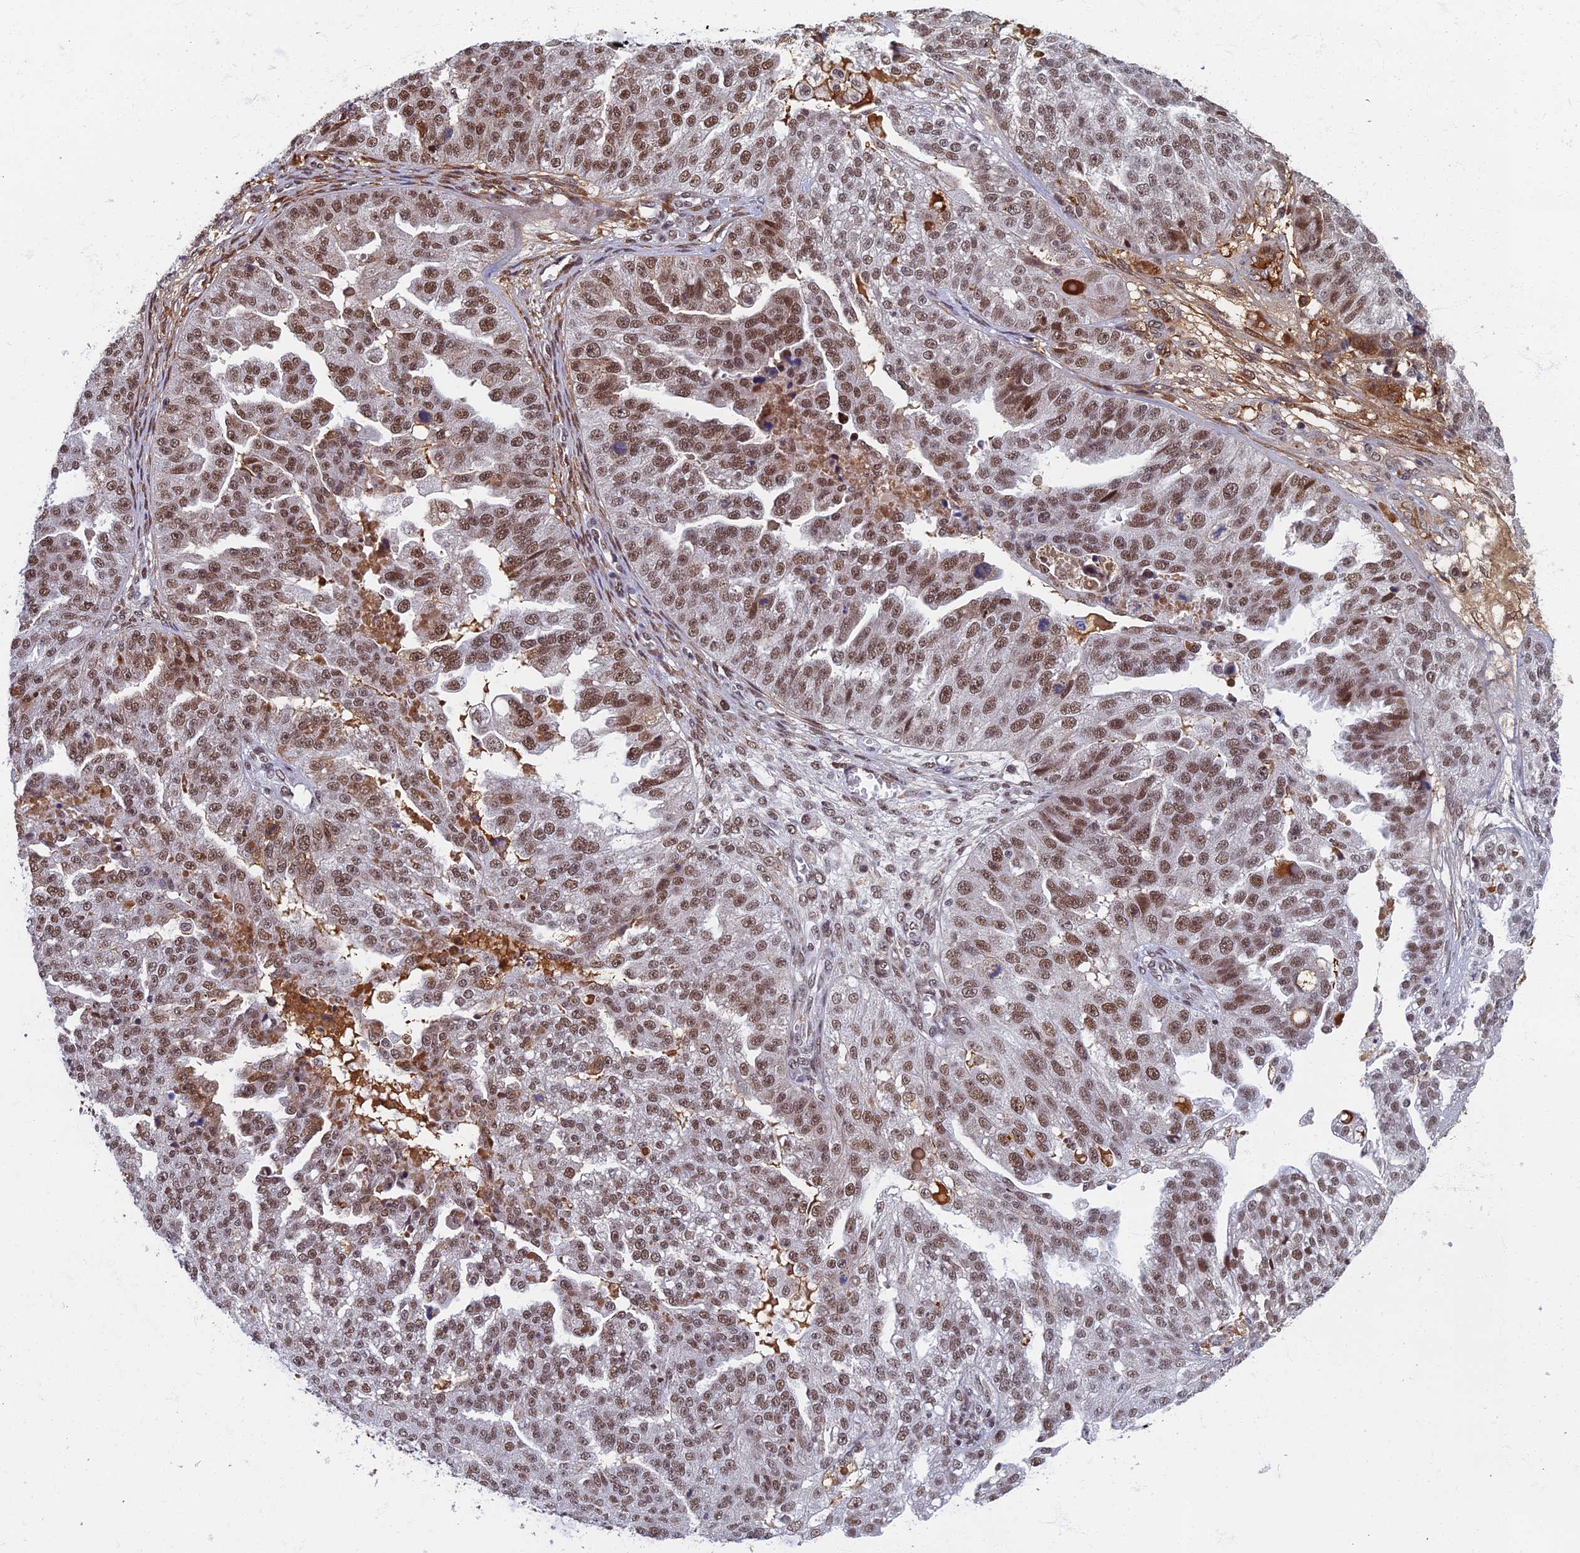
{"staining": {"intensity": "moderate", "quantity": ">75%", "location": "nuclear"}, "tissue": "ovarian cancer", "cell_type": "Tumor cells", "image_type": "cancer", "snomed": [{"axis": "morphology", "description": "Cystadenocarcinoma, serous, NOS"}, {"axis": "topography", "description": "Ovary"}], "caption": "Immunohistochemical staining of ovarian serous cystadenocarcinoma displays medium levels of moderate nuclear protein staining in about >75% of tumor cells.", "gene": "TAF13", "patient": {"sex": "female", "age": 58}}